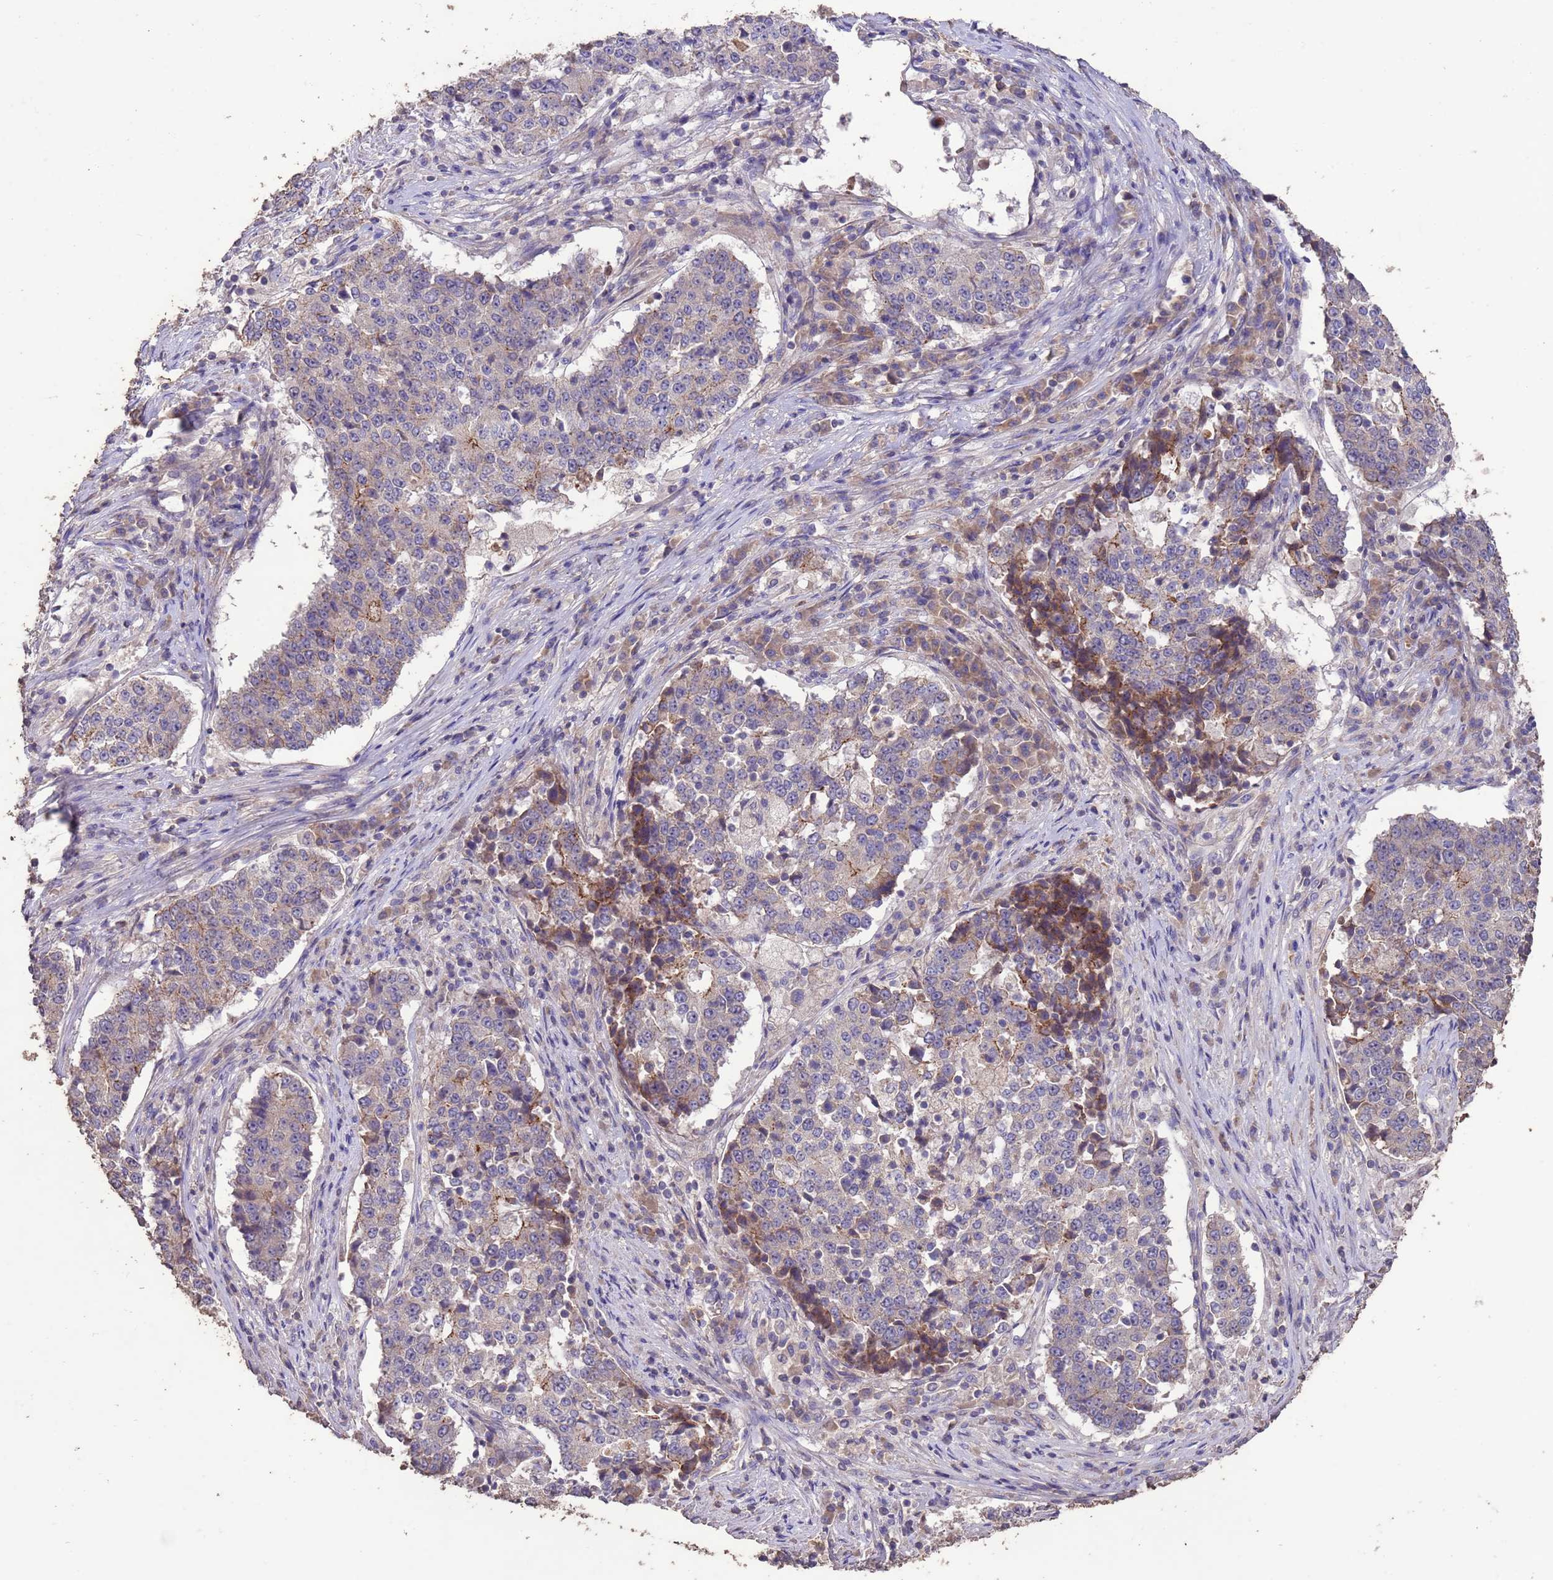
{"staining": {"intensity": "moderate", "quantity": "<25%", "location": "cytoplasmic/membranous"}, "tissue": "stomach cancer", "cell_type": "Tumor cells", "image_type": "cancer", "snomed": [{"axis": "morphology", "description": "Adenocarcinoma, NOS"}, {"axis": "topography", "description": "Stomach"}], "caption": "Immunohistochemical staining of human adenocarcinoma (stomach) shows moderate cytoplasmic/membranous protein positivity in about <25% of tumor cells. The protein of interest is stained brown, and the nuclei are stained in blue (DAB (3,3'-diaminobenzidine) IHC with brightfield microscopy, high magnification).", "gene": "SLC9B2", "patient": {"sex": "male", "age": 59}}